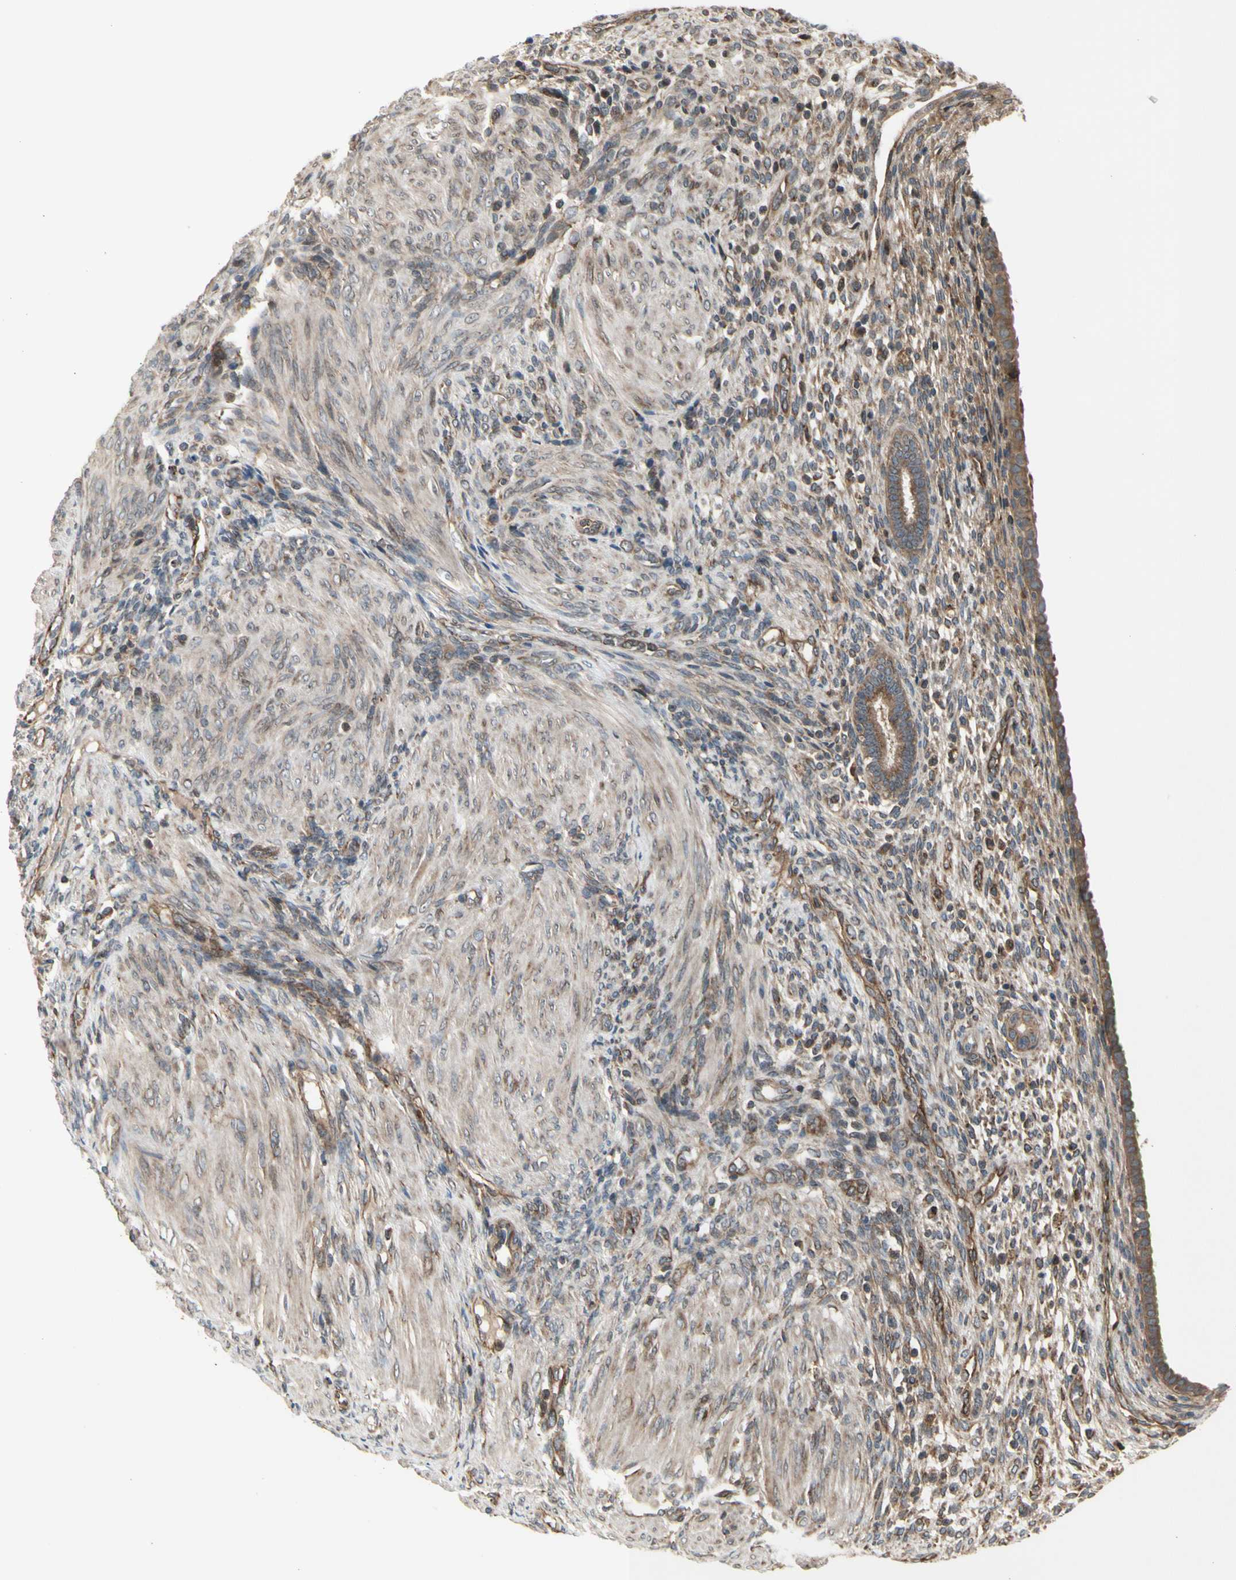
{"staining": {"intensity": "moderate", "quantity": "25%-75%", "location": "cytoplasmic/membranous"}, "tissue": "endometrium", "cell_type": "Cells in endometrial stroma", "image_type": "normal", "snomed": [{"axis": "morphology", "description": "Normal tissue, NOS"}, {"axis": "topography", "description": "Endometrium"}], "caption": "Moderate cytoplasmic/membranous expression for a protein is appreciated in approximately 25%-75% of cells in endometrial stroma of benign endometrium using immunohistochemistry.", "gene": "SLC39A9", "patient": {"sex": "female", "age": 72}}